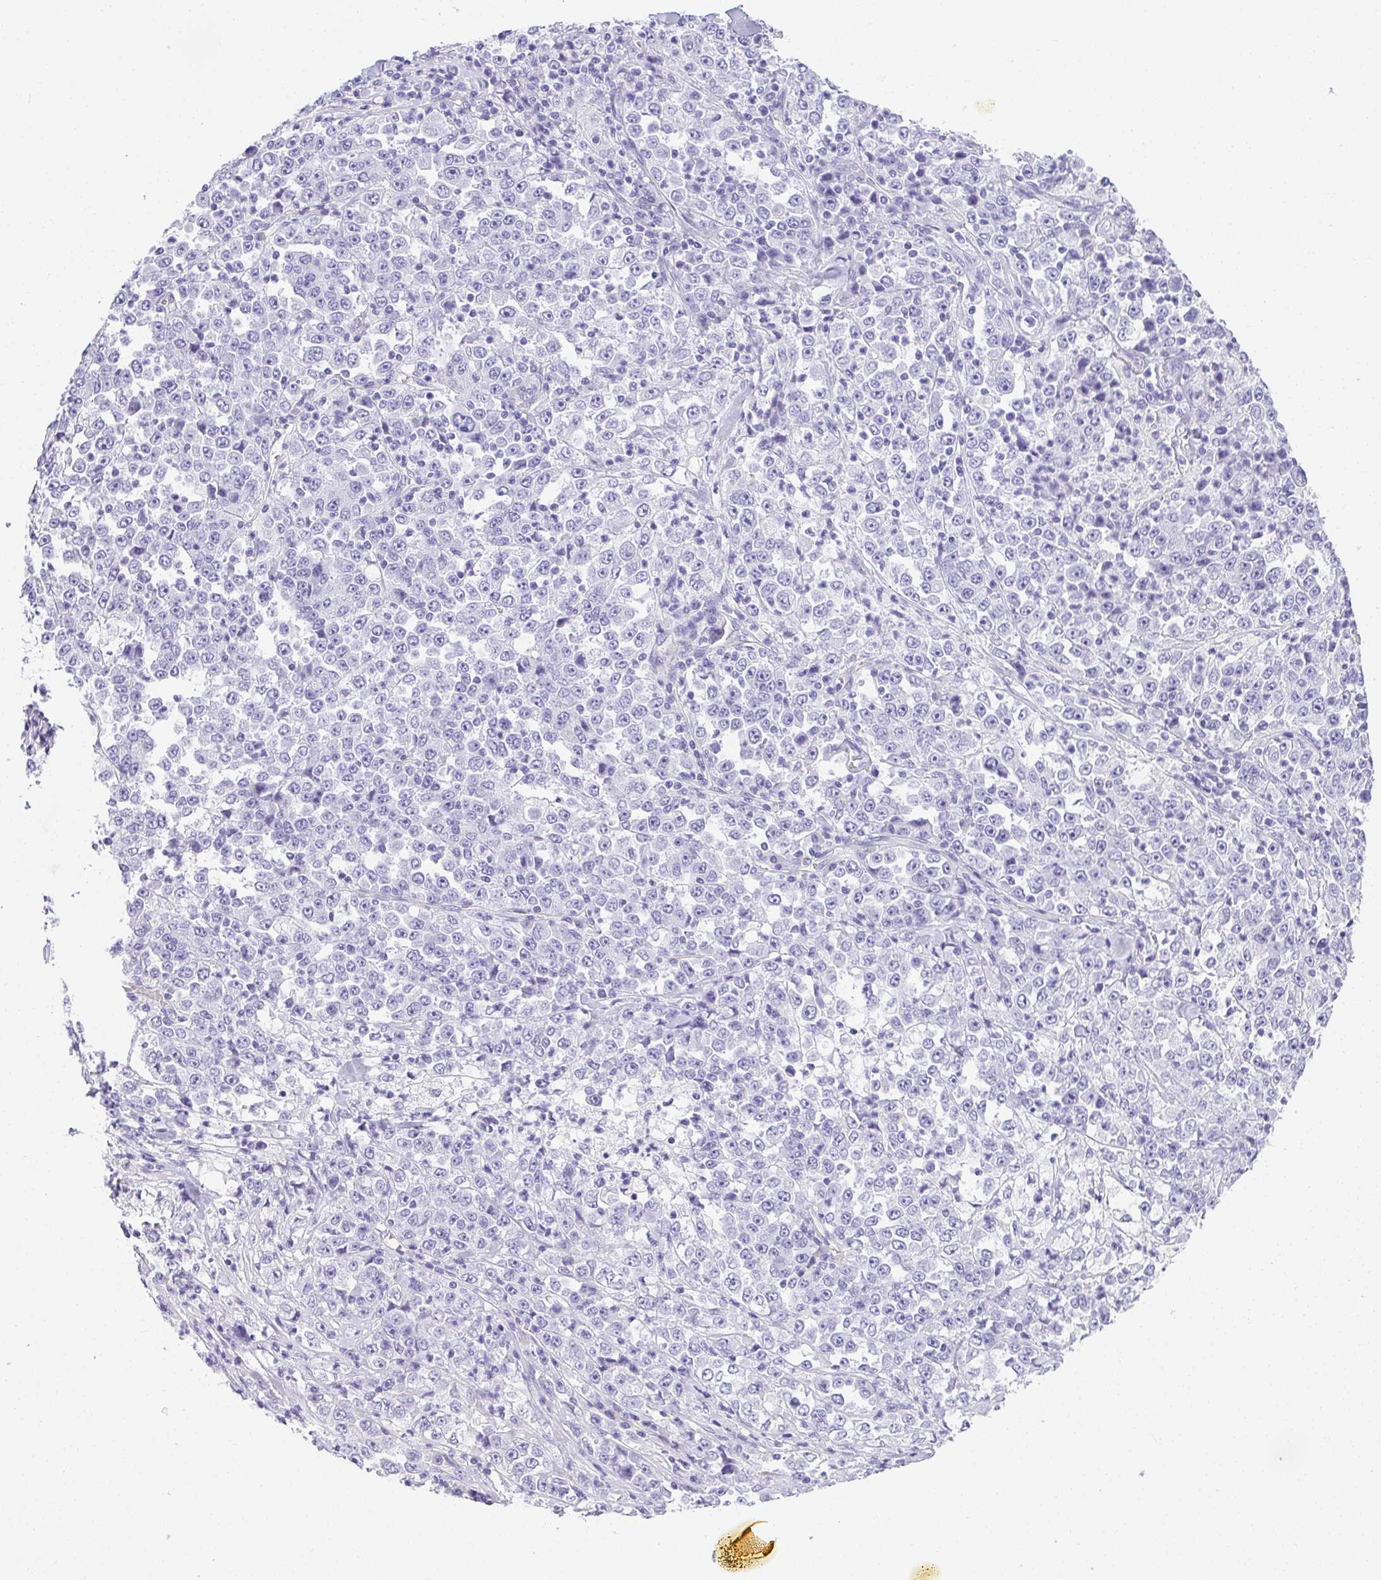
{"staining": {"intensity": "negative", "quantity": "none", "location": "none"}, "tissue": "stomach cancer", "cell_type": "Tumor cells", "image_type": "cancer", "snomed": [{"axis": "morphology", "description": "Normal tissue, NOS"}, {"axis": "morphology", "description": "Adenocarcinoma, NOS"}, {"axis": "topography", "description": "Stomach, upper"}, {"axis": "topography", "description": "Stomach"}], "caption": "This is an IHC image of stomach adenocarcinoma. There is no staining in tumor cells.", "gene": "PLPPR3", "patient": {"sex": "male", "age": 59}}